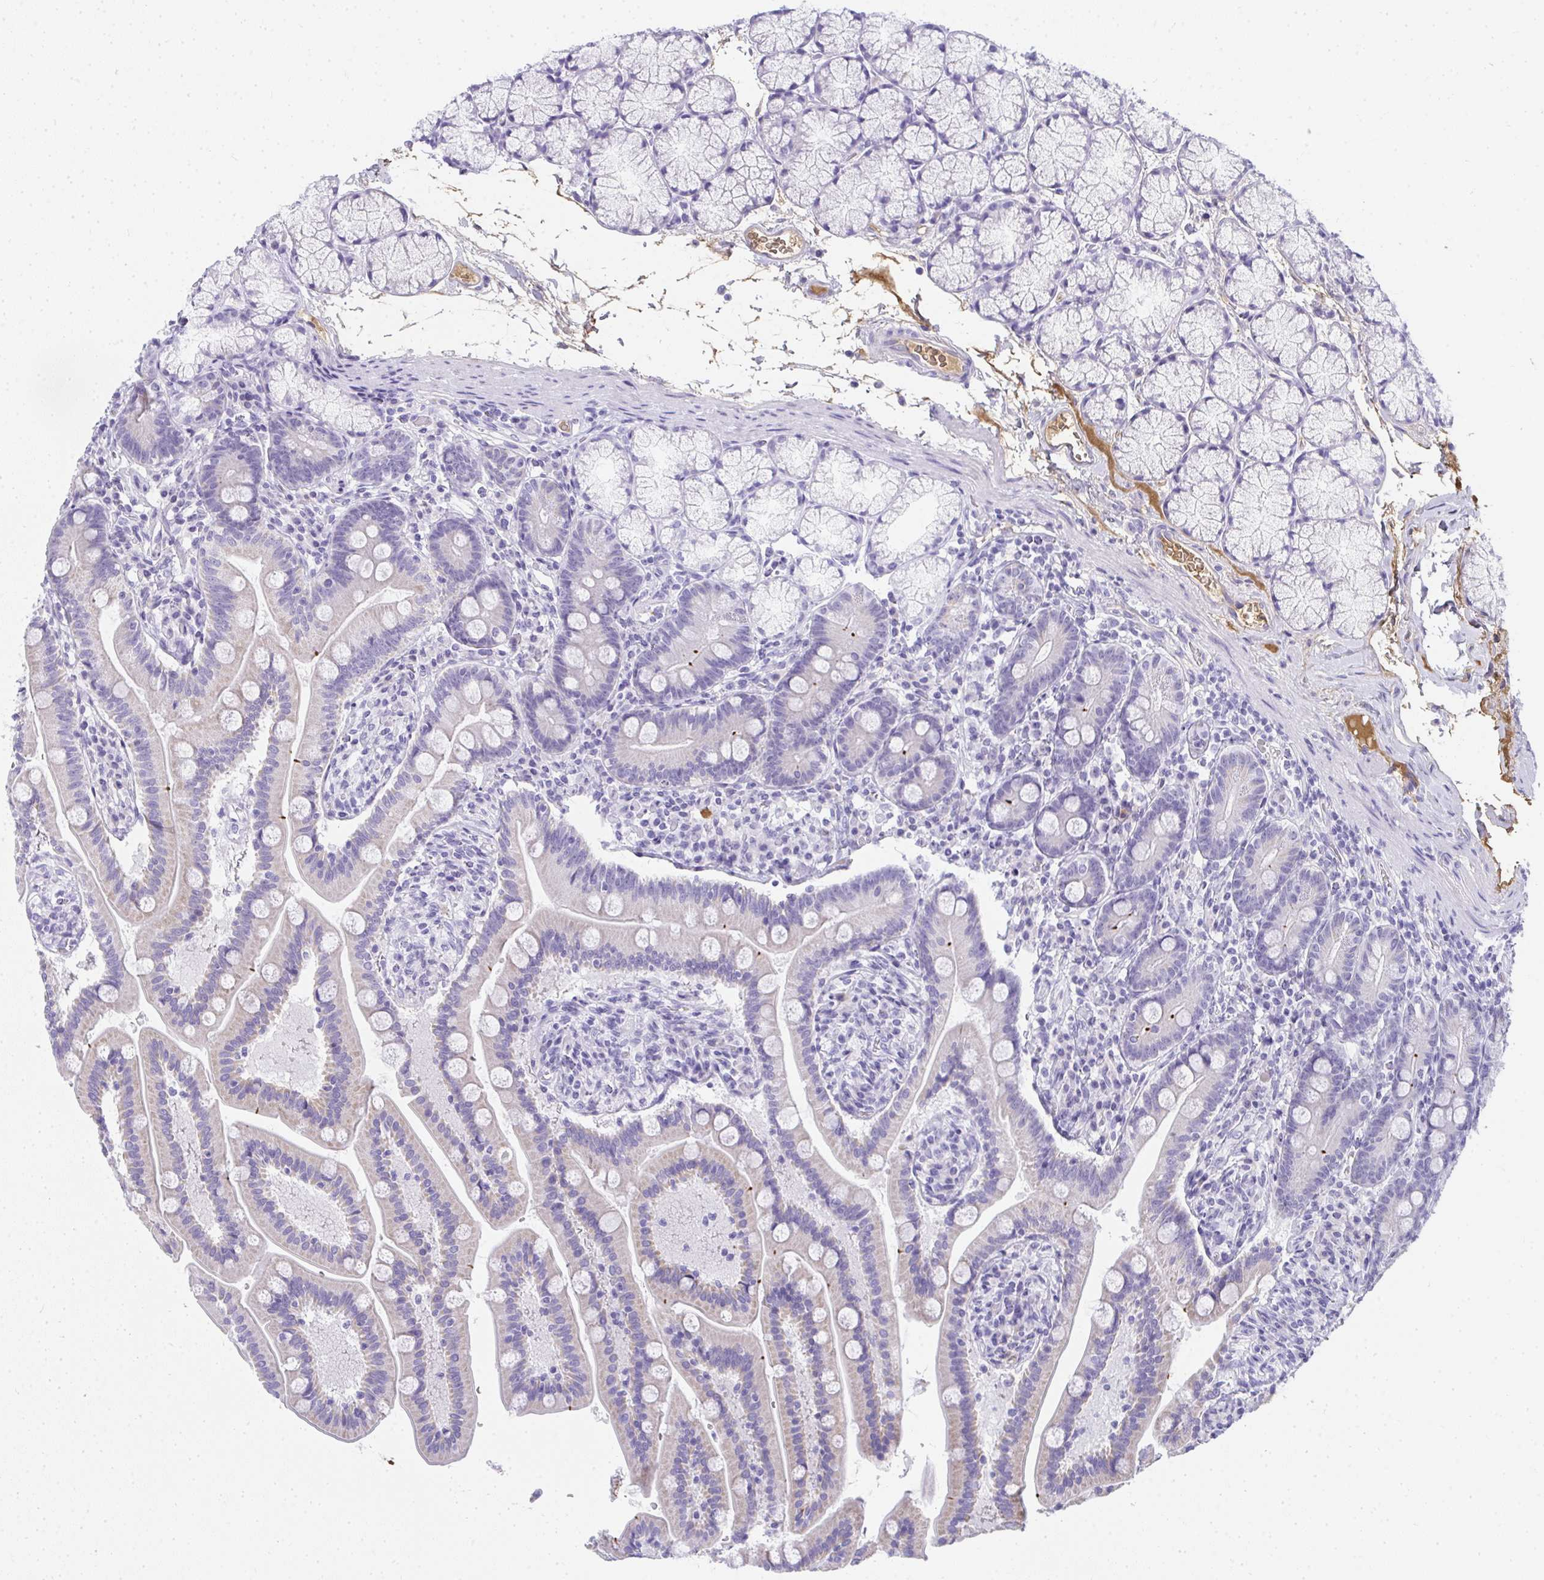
{"staining": {"intensity": "negative", "quantity": "none", "location": "none"}, "tissue": "duodenum", "cell_type": "Glandular cells", "image_type": "normal", "snomed": [{"axis": "morphology", "description": "Normal tissue, NOS"}, {"axis": "topography", "description": "Duodenum"}], "caption": "IHC of normal duodenum displays no expression in glandular cells. The staining was performed using DAB (3,3'-diaminobenzidine) to visualize the protein expression in brown, while the nuclei were stained in blue with hematoxylin (Magnification: 20x).", "gene": "ZSWIM3", "patient": {"sex": "female", "age": 67}}